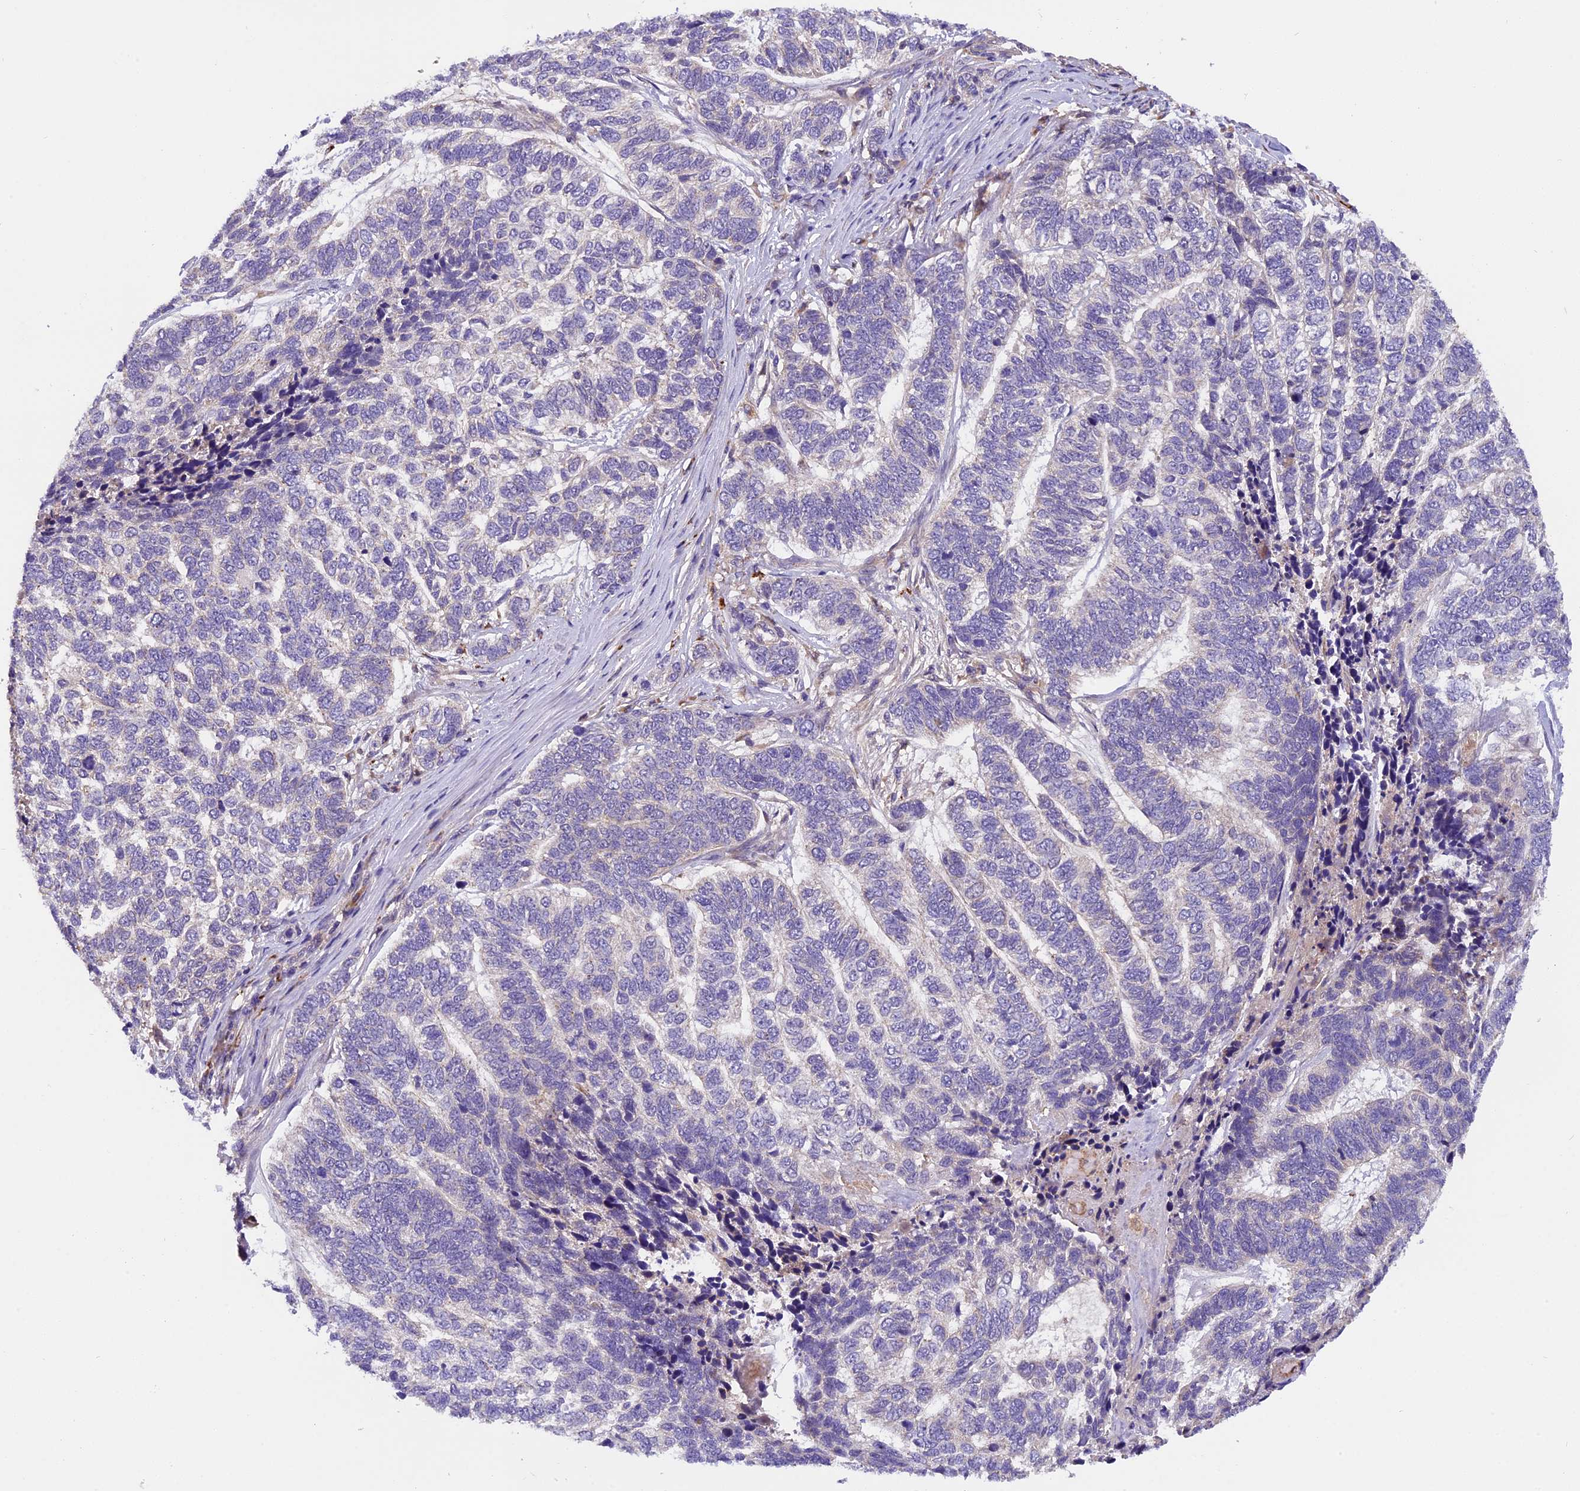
{"staining": {"intensity": "negative", "quantity": "none", "location": "none"}, "tissue": "skin cancer", "cell_type": "Tumor cells", "image_type": "cancer", "snomed": [{"axis": "morphology", "description": "Basal cell carcinoma"}, {"axis": "topography", "description": "Skin"}], "caption": "This is an immunohistochemistry image of skin cancer. There is no staining in tumor cells.", "gene": "COPE", "patient": {"sex": "female", "age": 65}}